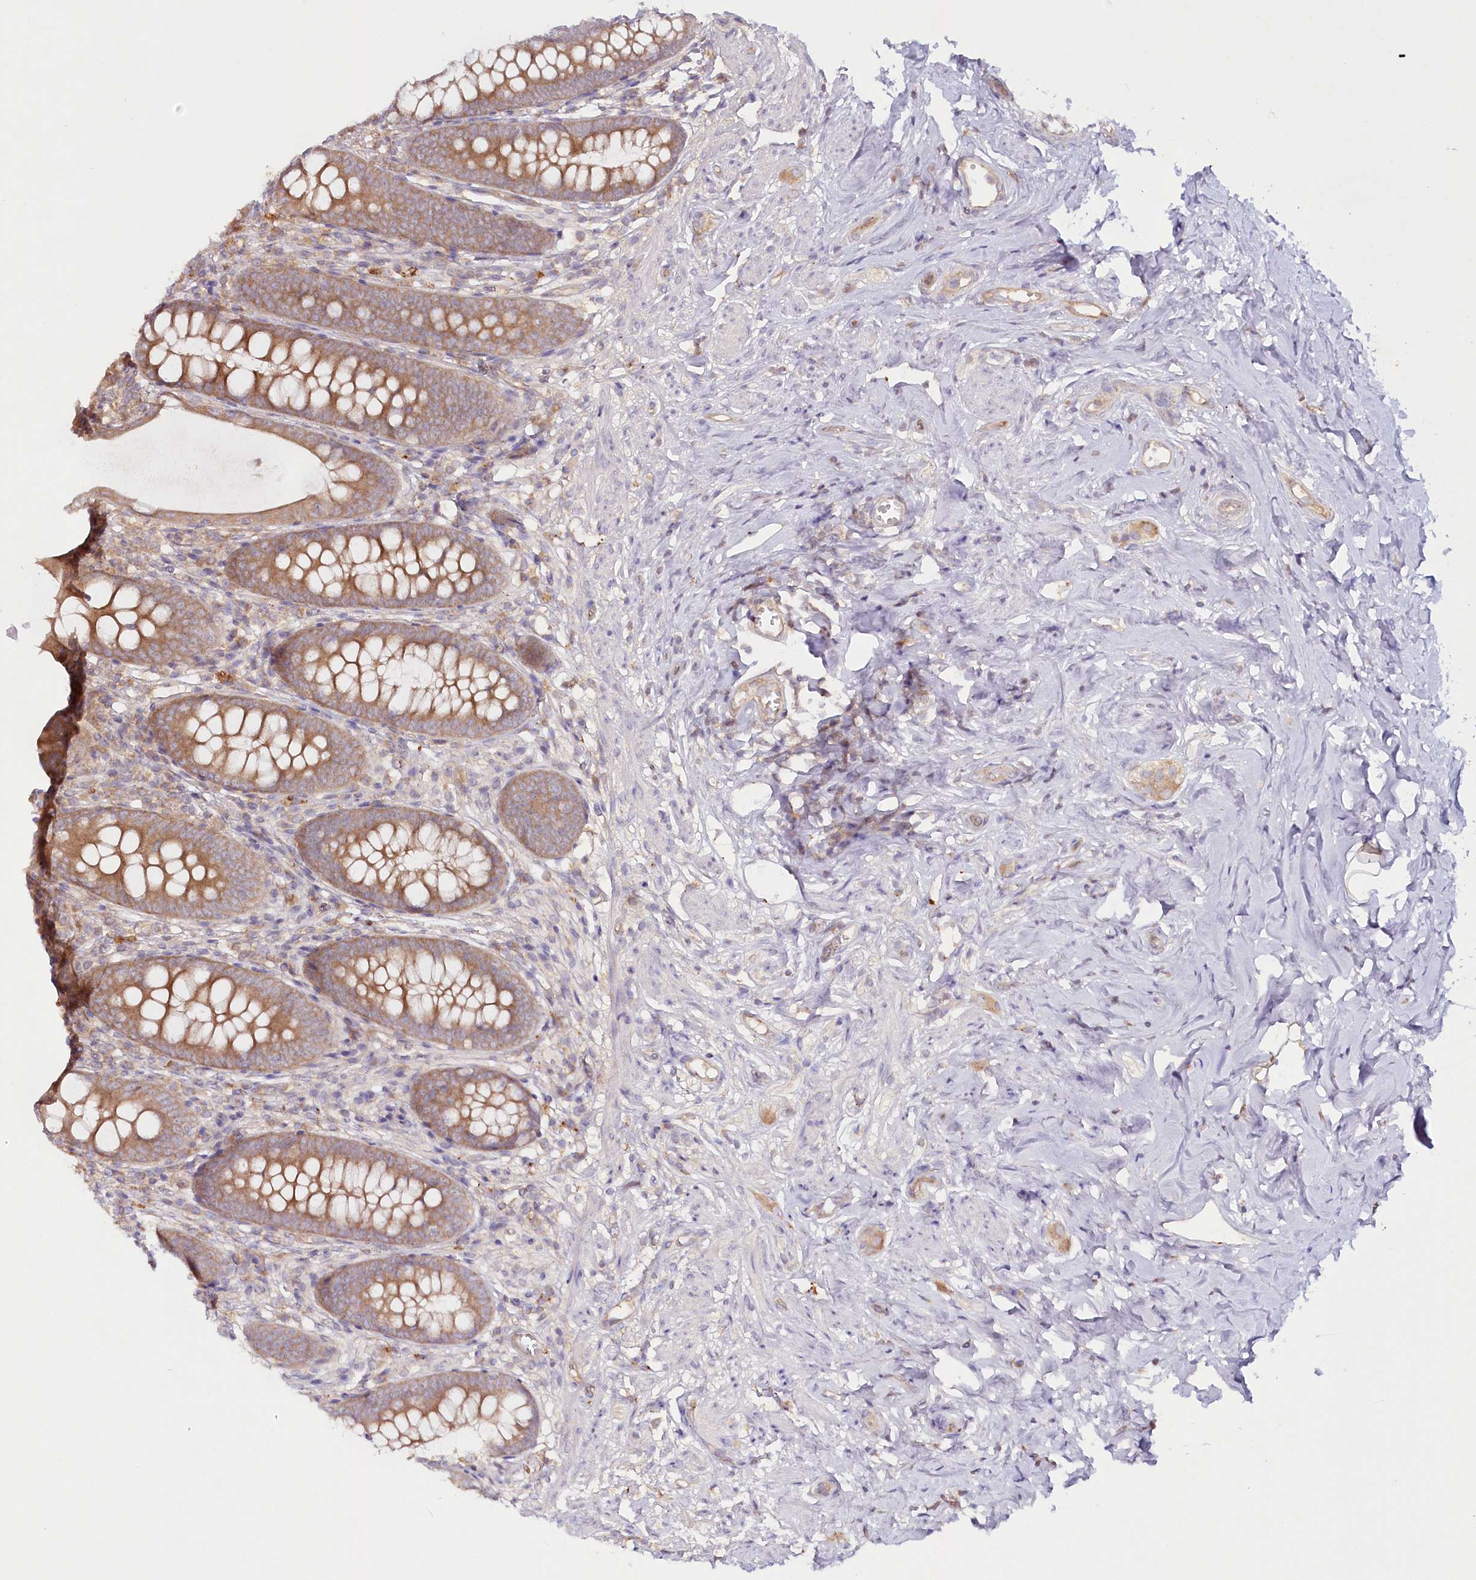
{"staining": {"intensity": "moderate", "quantity": ">75%", "location": "cytoplasmic/membranous"}, "tissue": "appendix", "cell_type": "Glandular cells", "image_type": "normal", "snomed": [{"axis": "morphology", "description": "Normal tissue, NOS"}, {"axis": "topography", "description": "Appendix"}], "caption": "Appendix stained with DAB (3,3'-diaminobenzidine) immunohistochemistry (IHC) shows medium levels of moderate cytoplasmic/membranous staining in approximately >75% of glandular cells. The staining was performed using DAB (3,3'-diaminobenzidine), with brown indicating positive protein expression. Nuclei are stained blue with hematoxylin.", "gene": "TNIP1", "patient": {"sex": "female", "age": 51}}